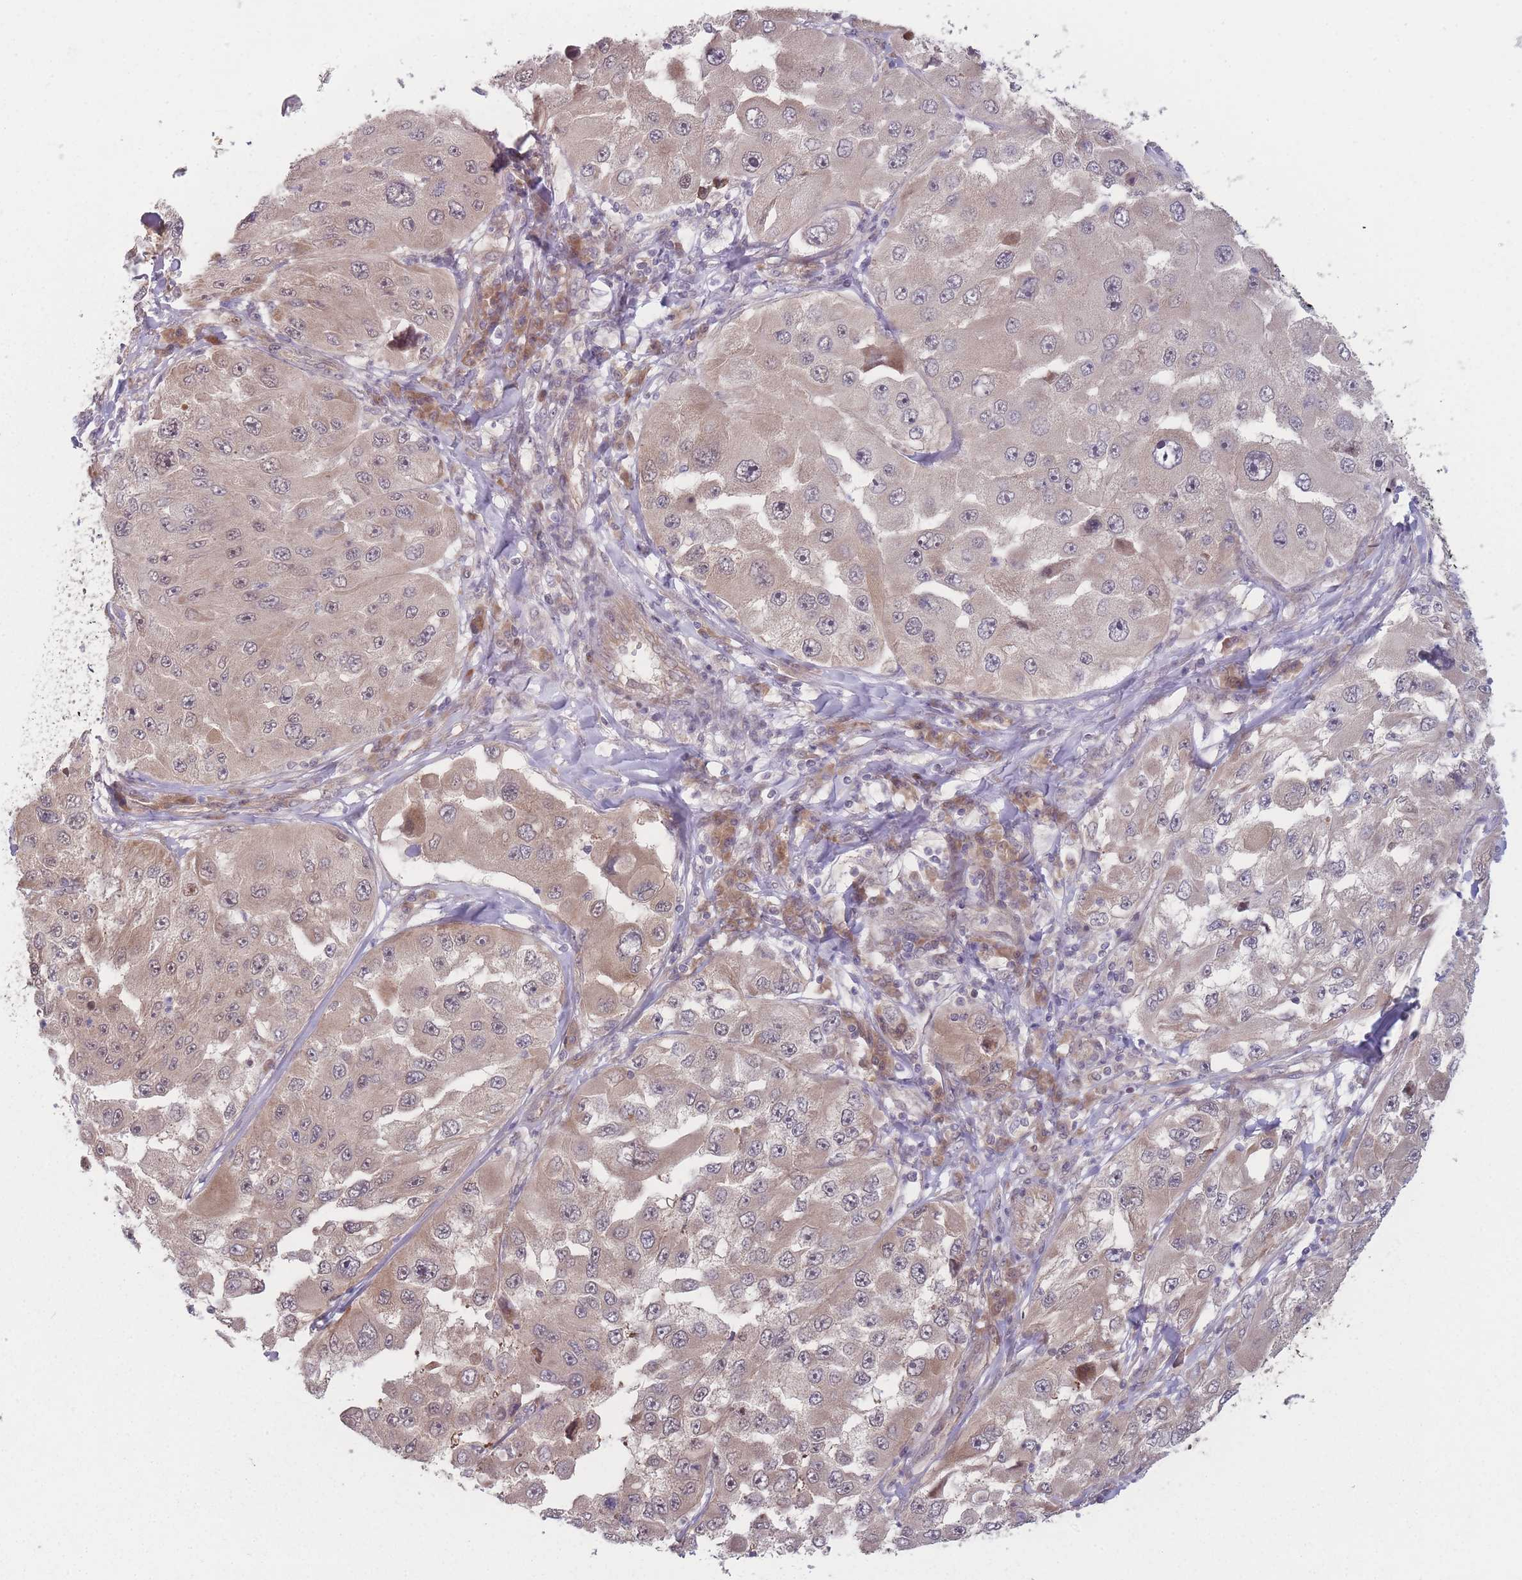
{"staining": {"intensity": "moderate", "quantity": ">75%", "location": "cytoplasmic/membranous"}, "tissue": "melanoma", "cell_type": "Tumor cells", "image_type": "cancer", "snomed": [{"axis": "morphology", "description": "Malignant melanoma, Metastatic site"}, {"axis": "topography", "description": "Lymph node"}], "caption": "Immunohistochemistry histopathology image of neoplastic tissue: melanoma stained using immunohistochemistry (IHC) exhibits medium levels of moderate protein expression localized specifically in the cytoplasmic/membranous of tumor cells, appearing as a cytoplasmic/membranous brown color.", "gene": "RPS18", "patient": {"sex": "male", "age": 62}}